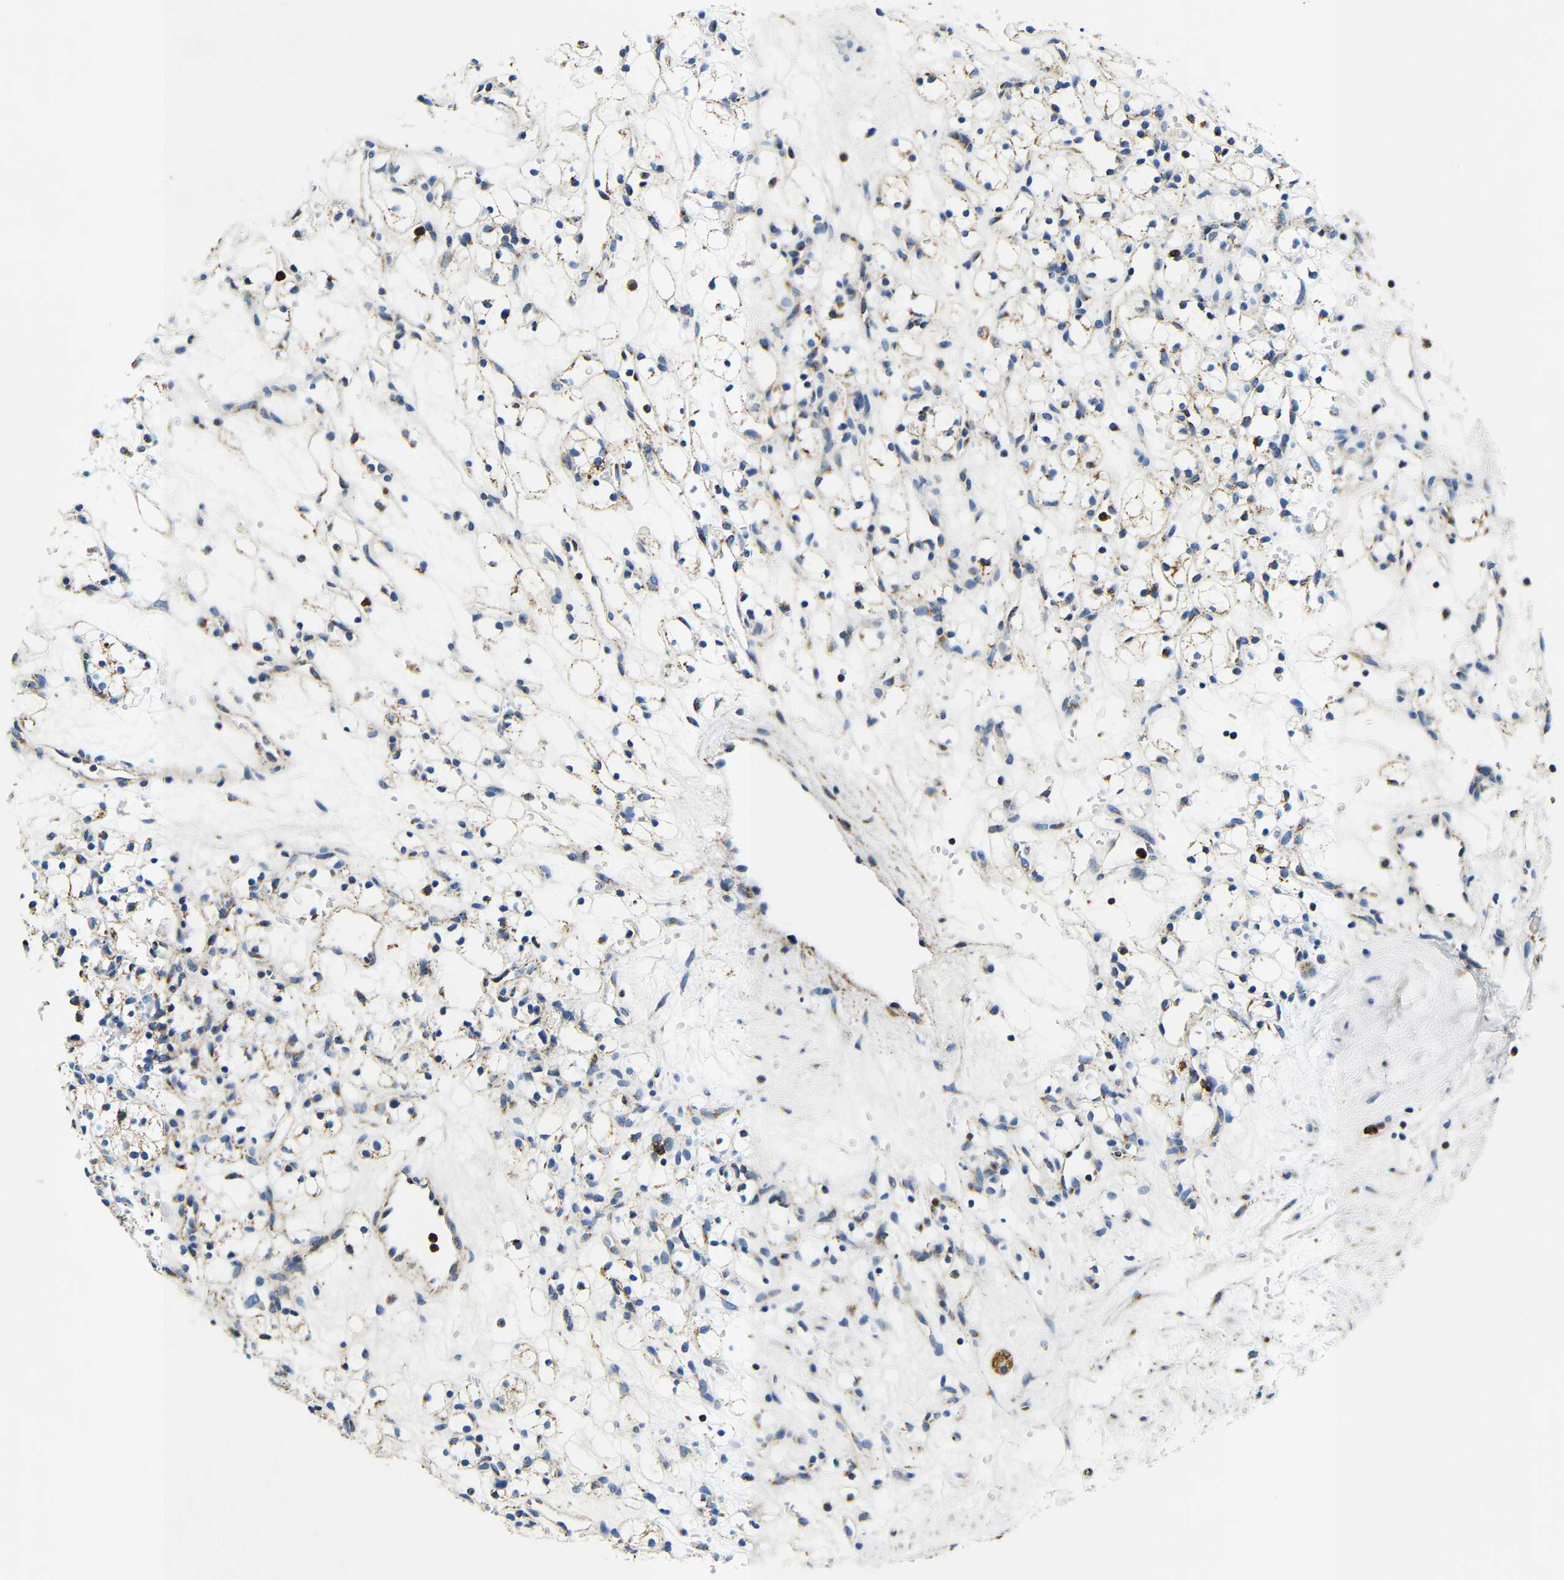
{"staining": {"intensity": "moderate", "quantity": "<25%", "location": "cytoplasmic/membranous"}, "tissue": "renal cancer", "cell_type": "Tumor cells", "image_type": "cancer", "snomed": [{"axis": "morphology", "description": "Adenocarcinoma, NOS"}, {"axis": "topography", "description": "Kidney"}], "caption": "The histopathology image shows a brown stain indicating the presence of a protein in the cytoplasmic/membranous of tumor cells in renal adenocarcinoma.", "gene": "GALNT18", "patient": {"sex": "female", "age": 60}}